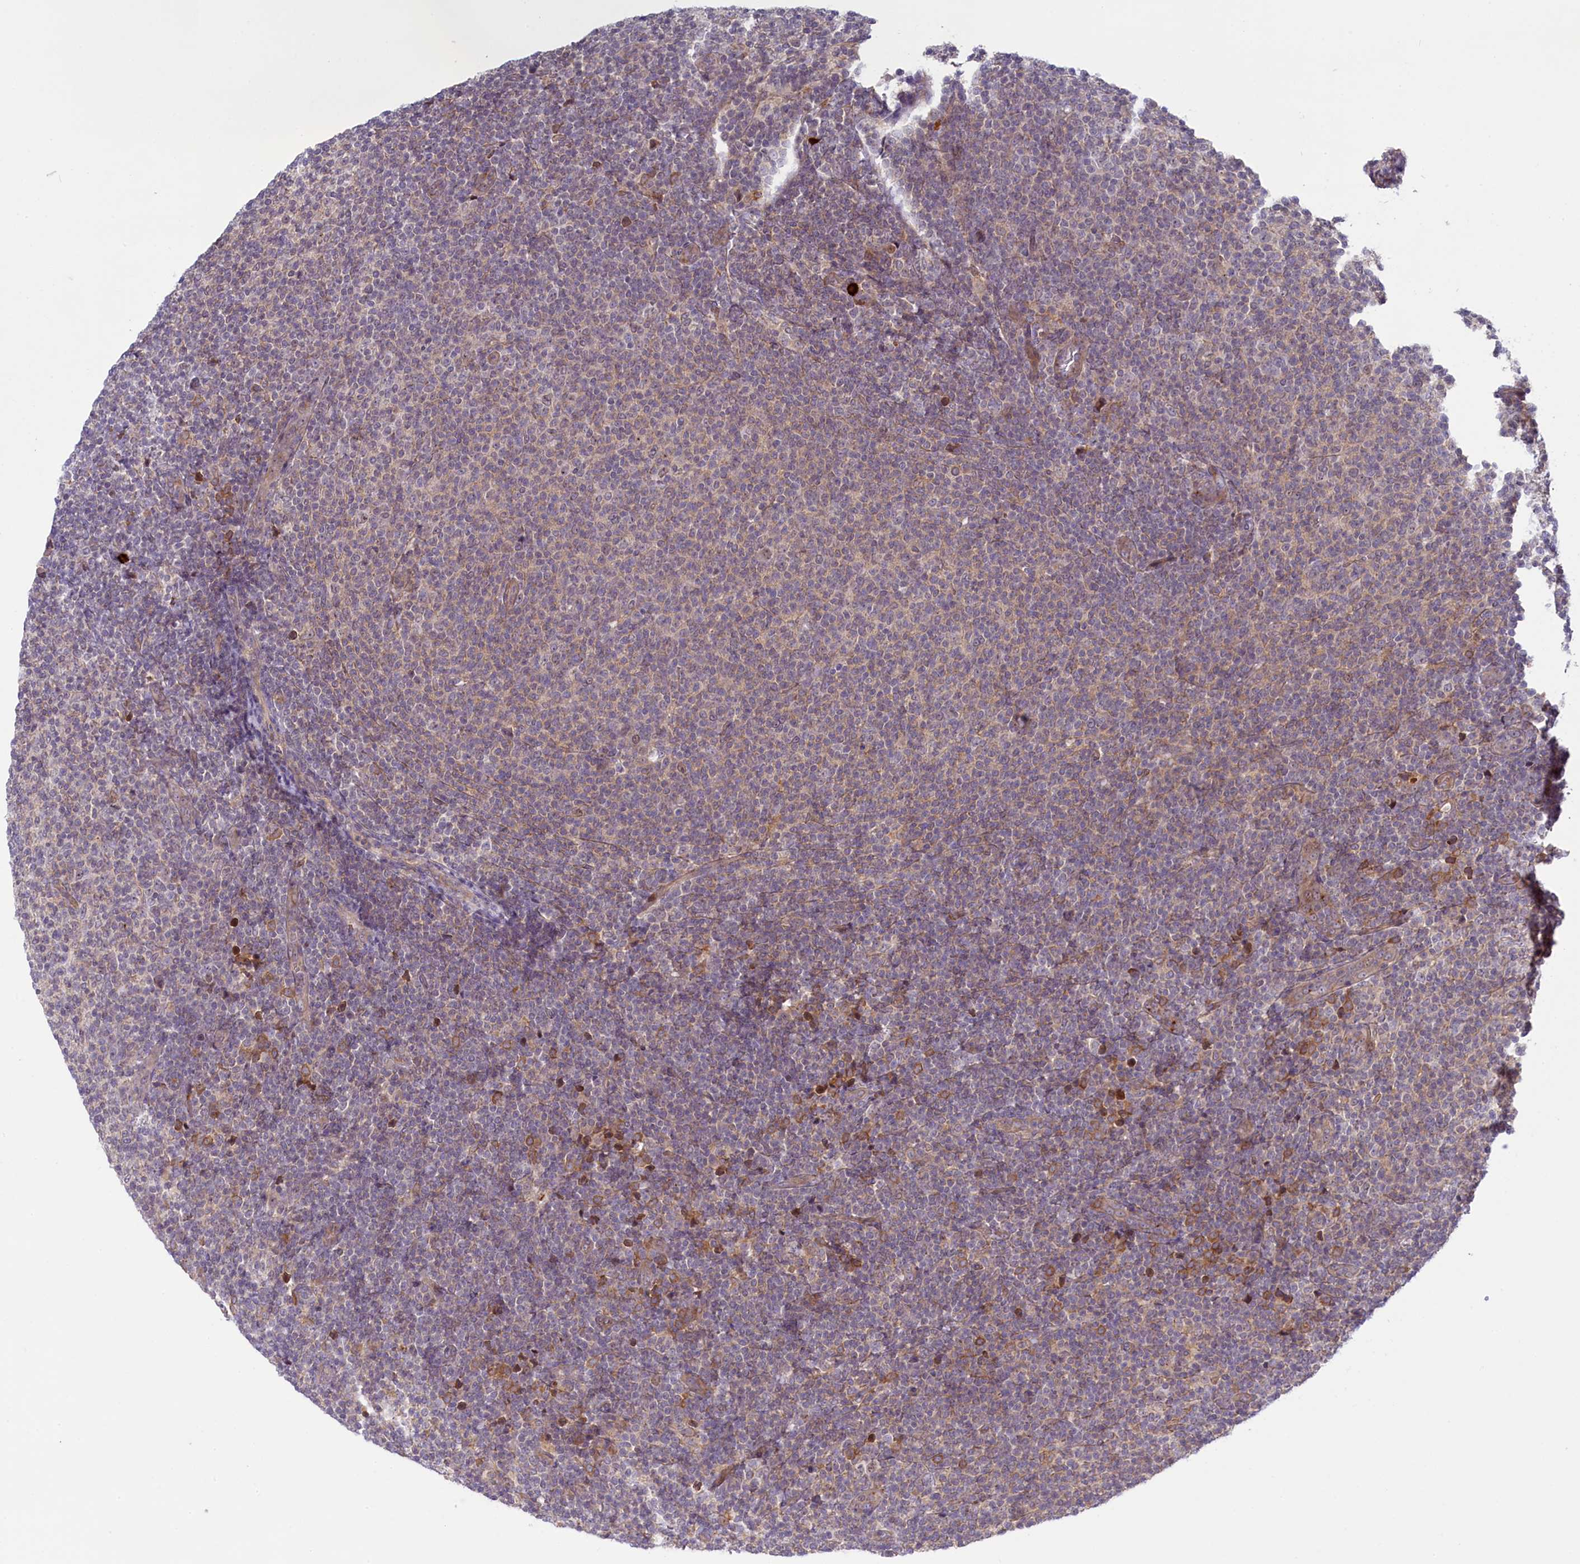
{"staining": {"intensity": "weak", "quantity": "<25%", "location": "cytoplasmic/membranous"}, "tissue": "lymphoma", "cell_type": "Tumor cells", "image_type": "cancer", "snomed": [{"axis": "morphology", "description": "Malignant lymphoma, non-Hodgkin's type, Low grade"}, {"axis": "topography", "description": "Lymph node"}], "caption": "The histopathology image shows no staining of tumor cells in malignant lymphoma, non-Hodgkin's type (low-grade).", "gene": "CCL23", "patient": {"sex": "male", "age": 66}}